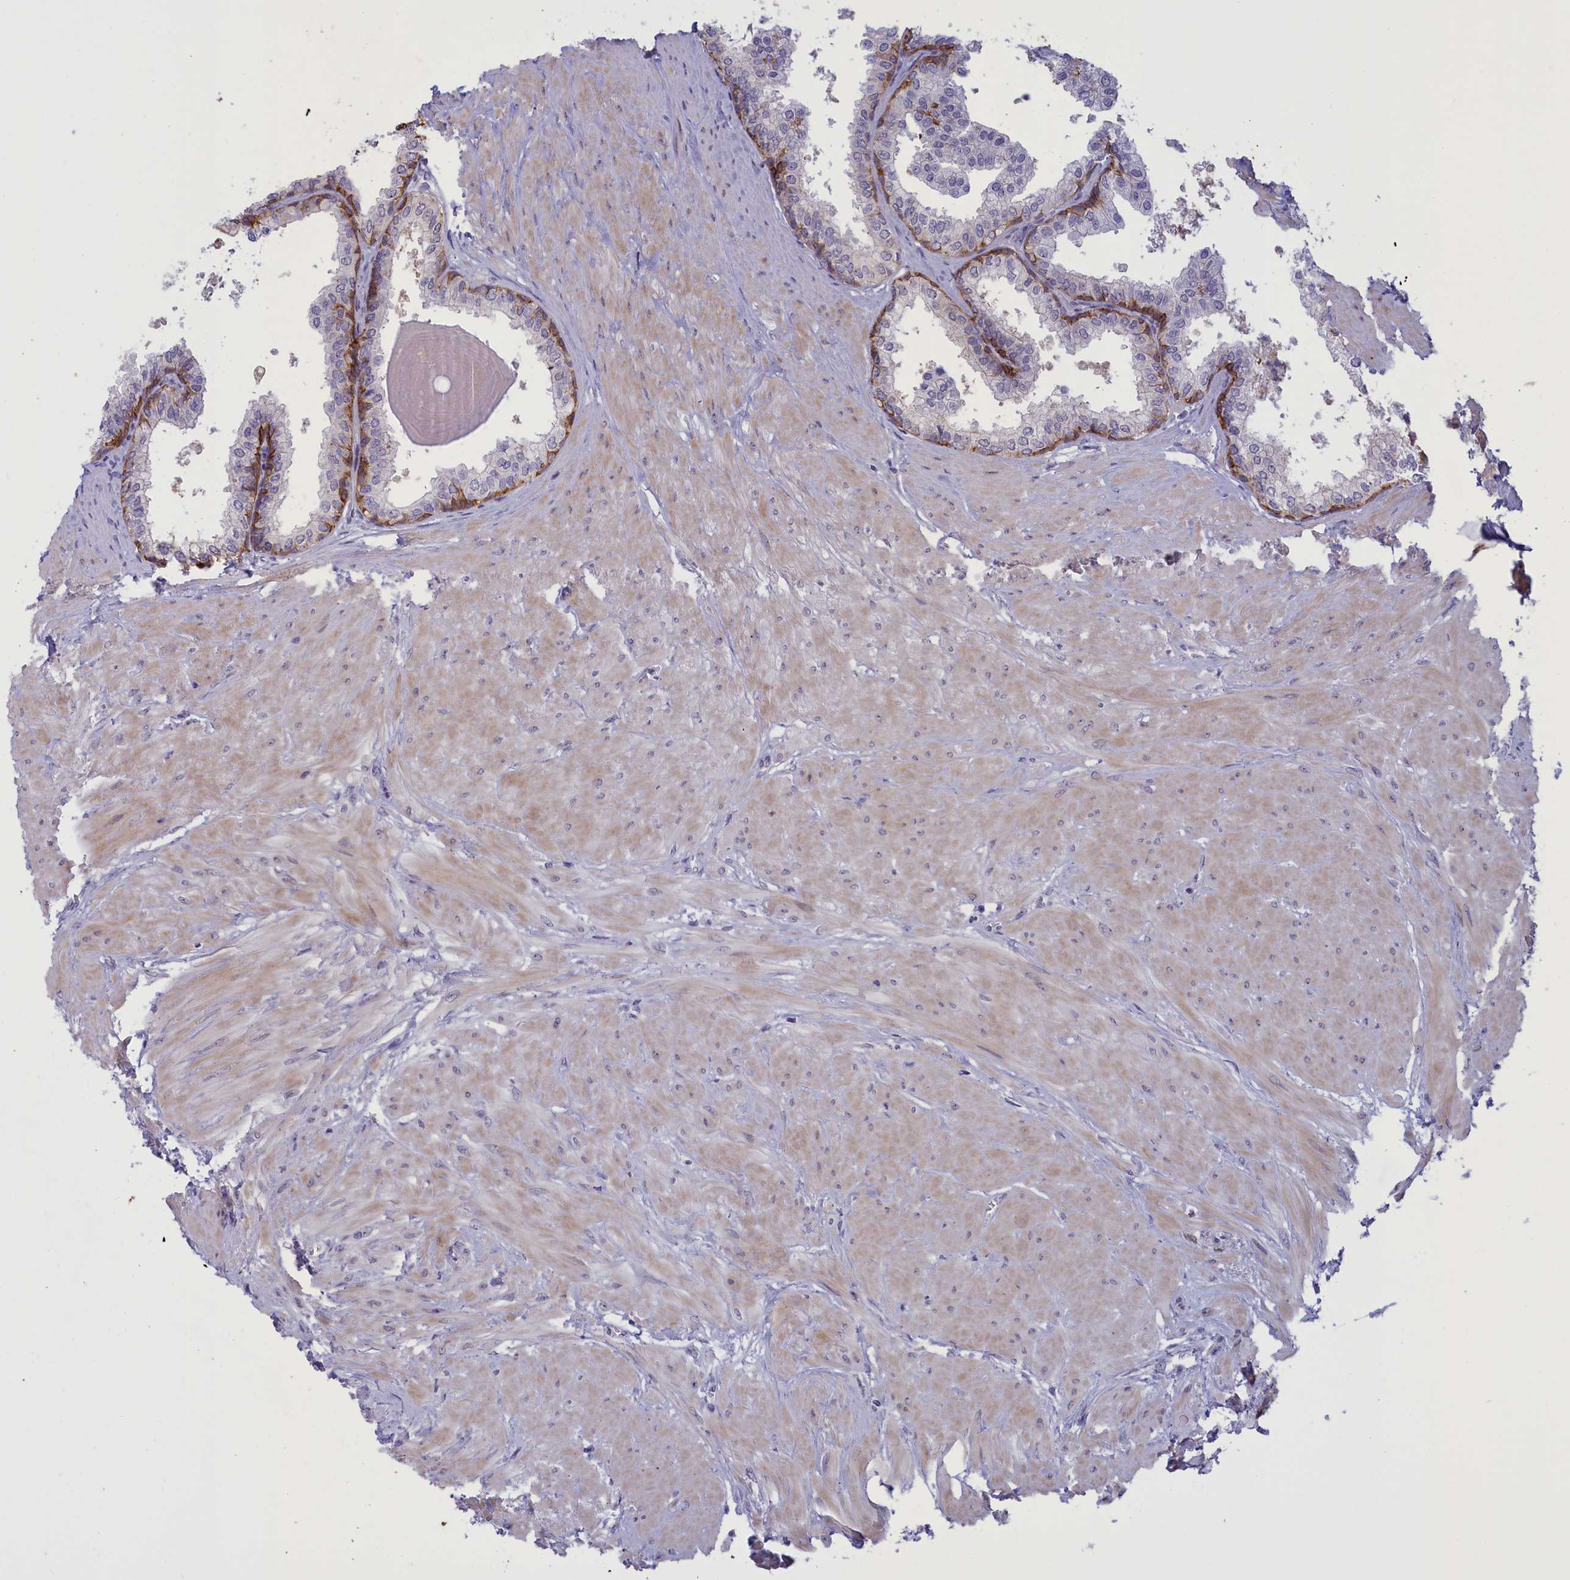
{"staining": {"intensity": "negative", "quantity": "none", "location": "none"}, "tissue": "prostate", "cell_type": "Glandular cells", "image_type": "normal", "snomed": [{"axis": "morphology", "description": "Normal tissue, NOS"}, {"axis": "topography", "description": "Prostate"}], "caption": "This is an immunohistochemistry (IHC) histopathology image of normal prostate. There is no expression in glandular cells.", "gene": "ELOA2", "patient": {"sex": "male", "age": 48}}